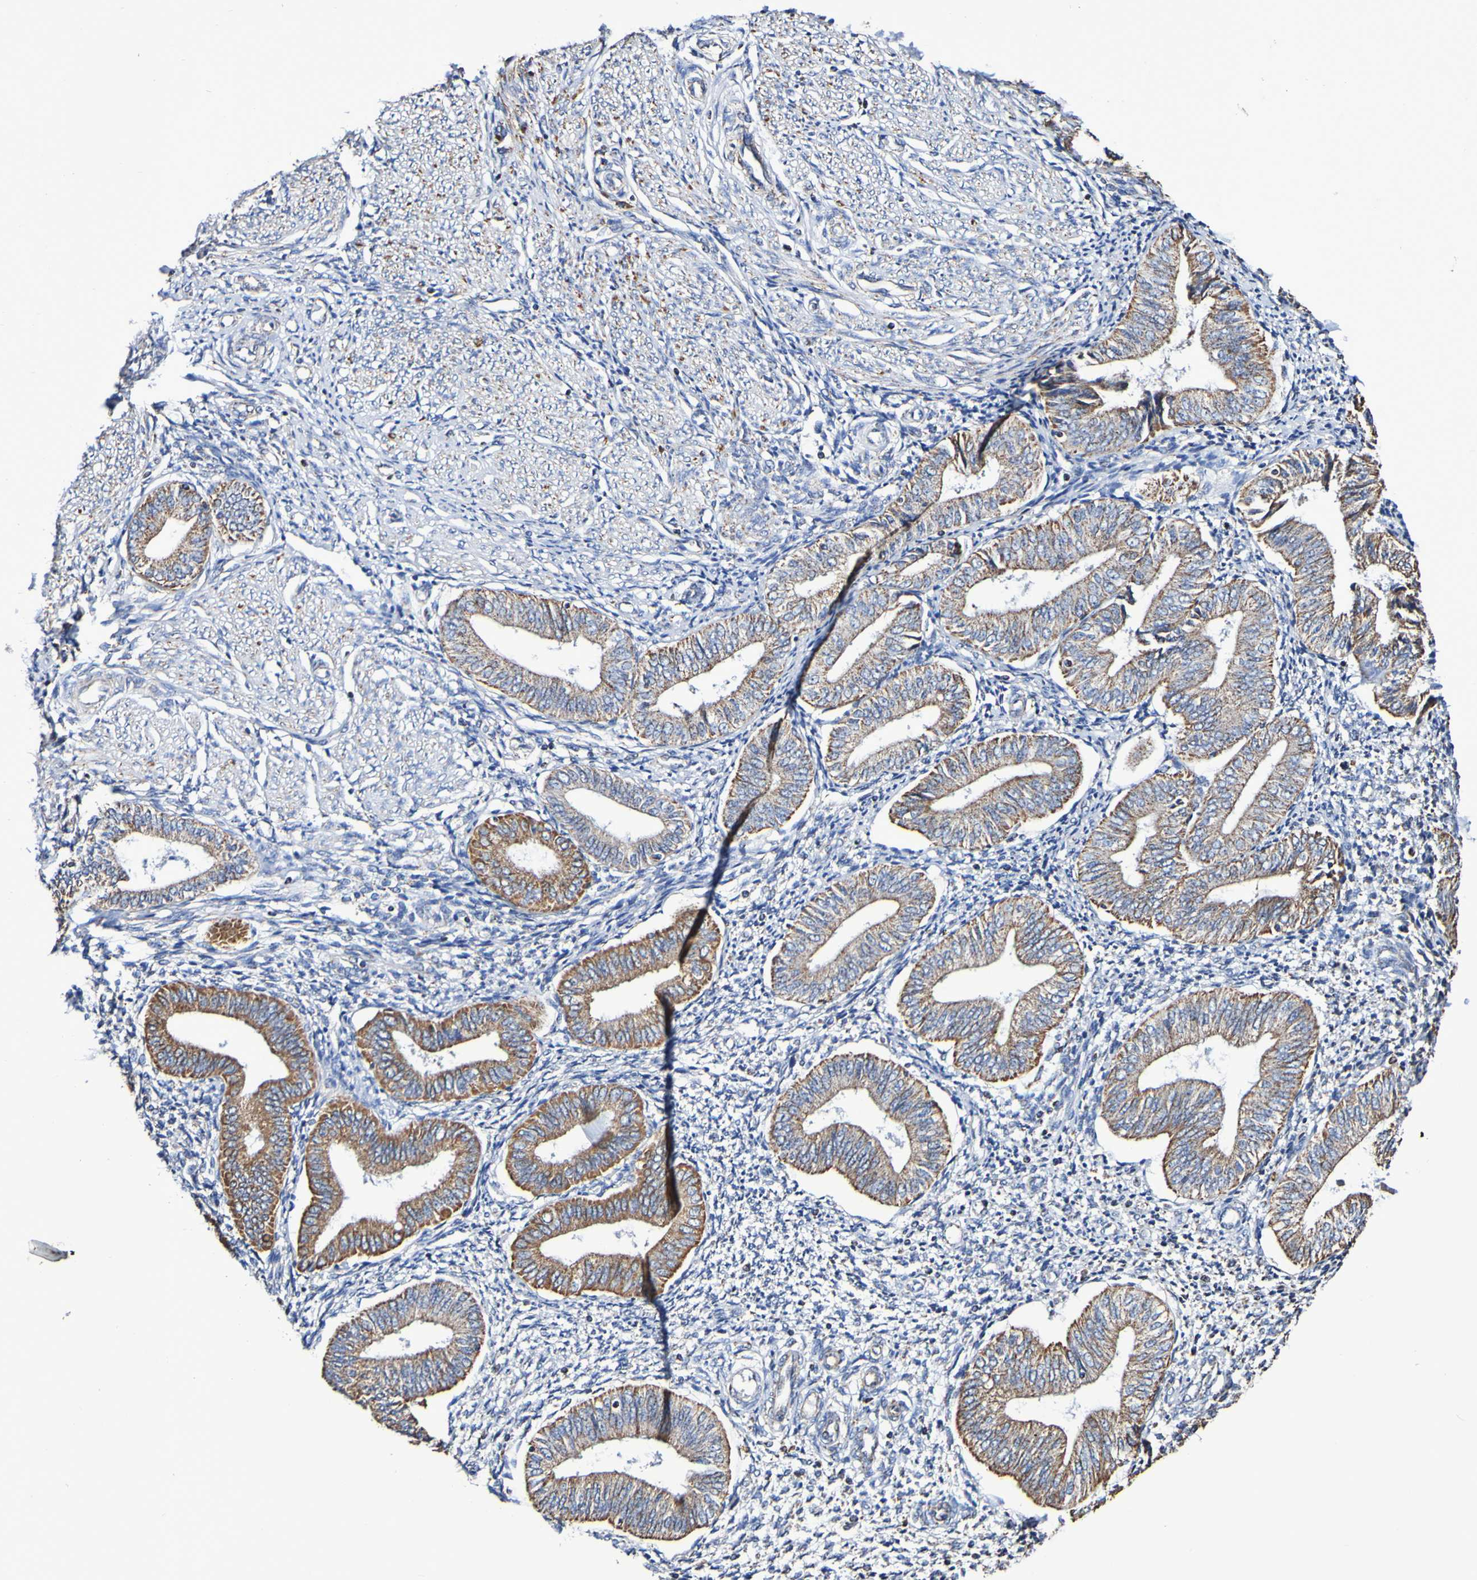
{"staining": {"intensity": "negative", "quantity": "none", "location": "none"}, "tissue": "endometrium", "cell_type": "Cells in endometrial stroma", "image_type": "normal", "snomed": [{"axis": "morphology", "description": "Normal tissue, NOS"}, {"axis": "topography", "description": "Endometrium"}], "caption": "Immunohistochemistry of benign human endometrium shows no expression in cells in endometrial stroma.", "gene": "IL18R1", "patient": {"sex": "female", "age": 50}}